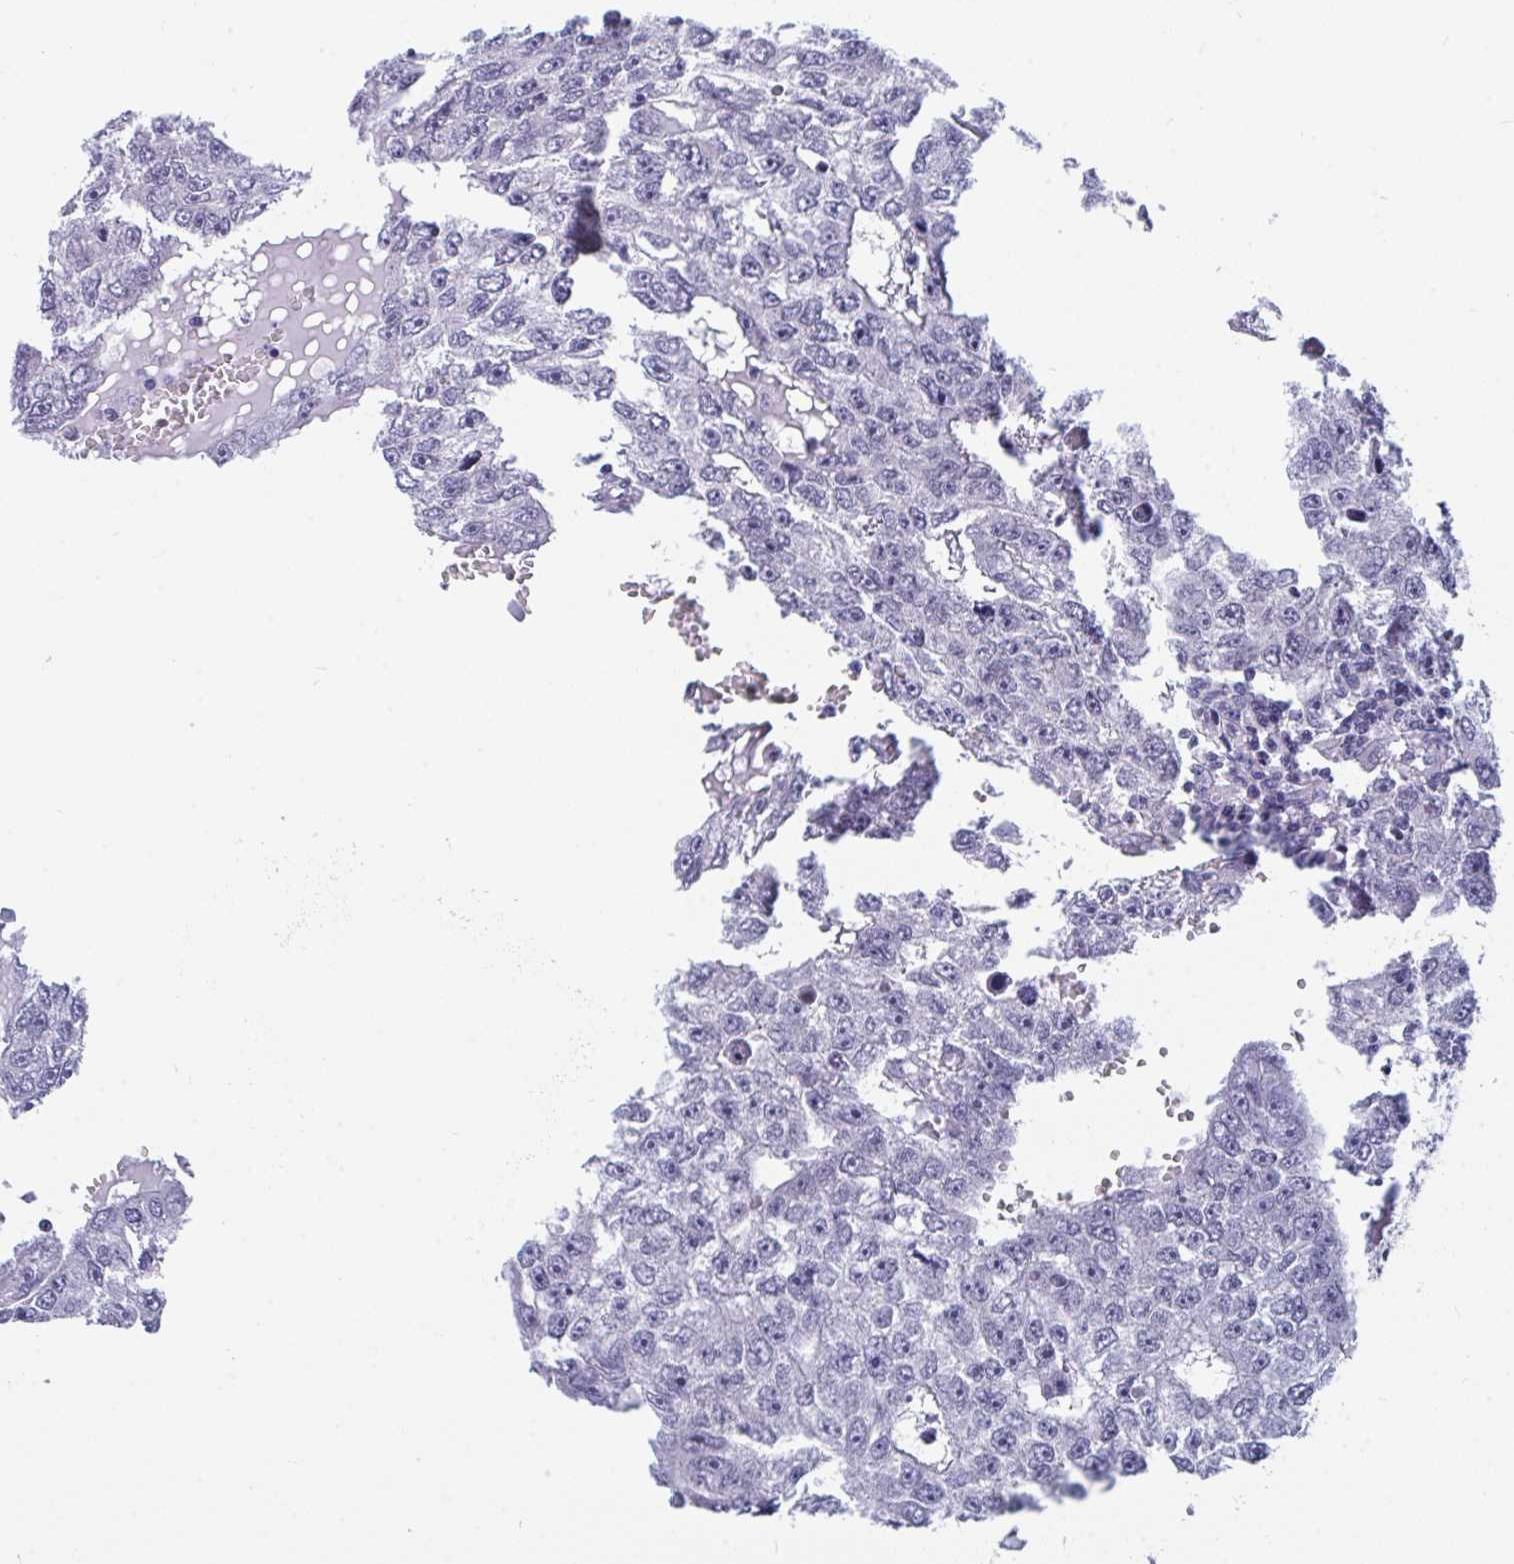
{"staining": {"intensity": "negative", "quantity": "none", "location": "none"}, "tissue": "testis cancer", "cell_type": "Tumor cells", "image_type": "cancer", "snomed": [{"axis": "morphology", "description": "Carcinoma, Embryonal, NOS"}, {"axis": "topography", "description": "Testis"}], "caption": "Tumor cells are negative for protein expression in human testis cancer. (DAB IHC with hematoxylin counter stain).", "gene": "BMAL2", "patient": {"sex": "male", "age": 20}}